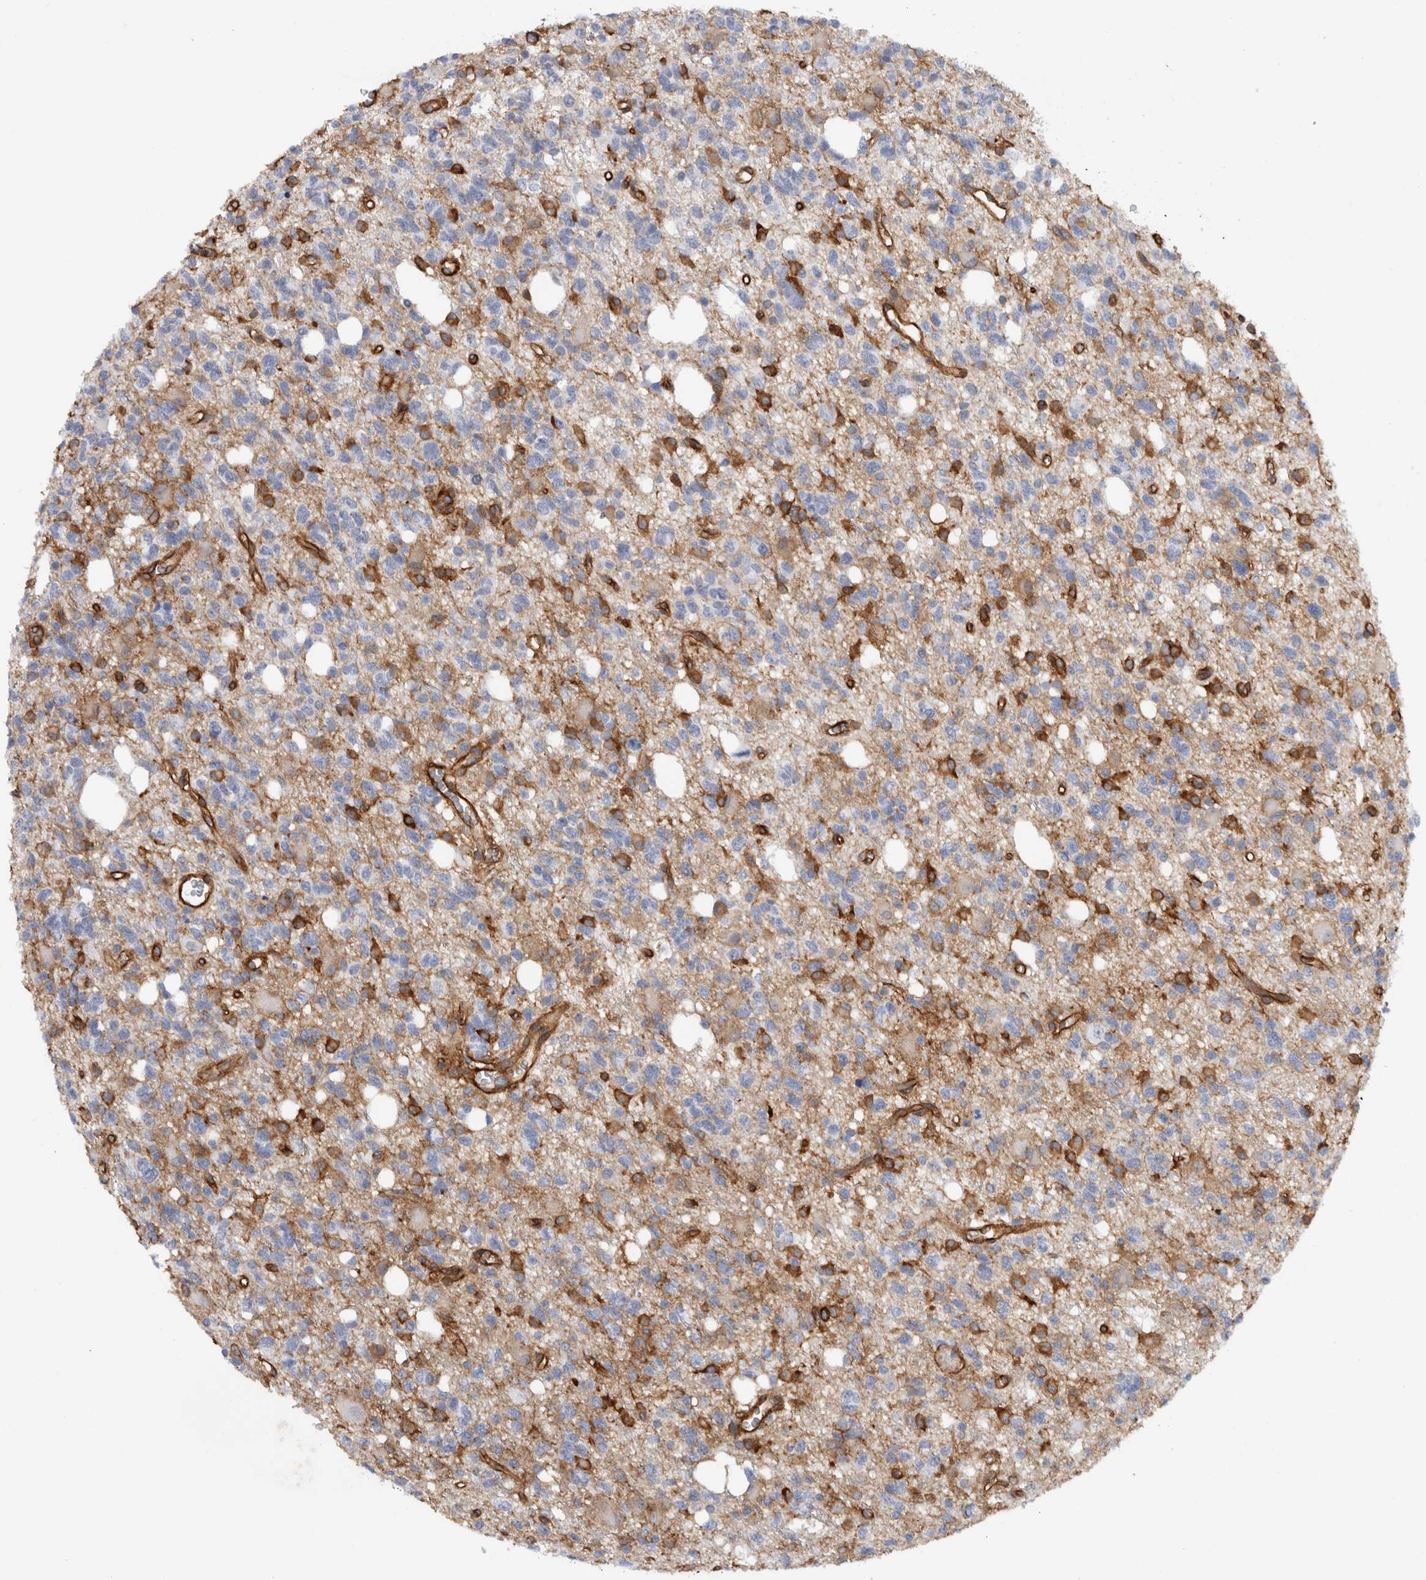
{"staining": {"intensity": "negative", "quantity": "none", "location": "none"}, "tissue": "glioma", "cell_type": "Tumor cells", "image_type": "cancer", "snomed": [{"axis": "morphology", "description": "Glioma, malignant, High grade"}, {"axis": "topography", "description": "Brain"}], "caption": "Tumor cells show no significant staining in glioma.", "gene": "AHNAK", "patient": {"sex": "female", "age": 62}}